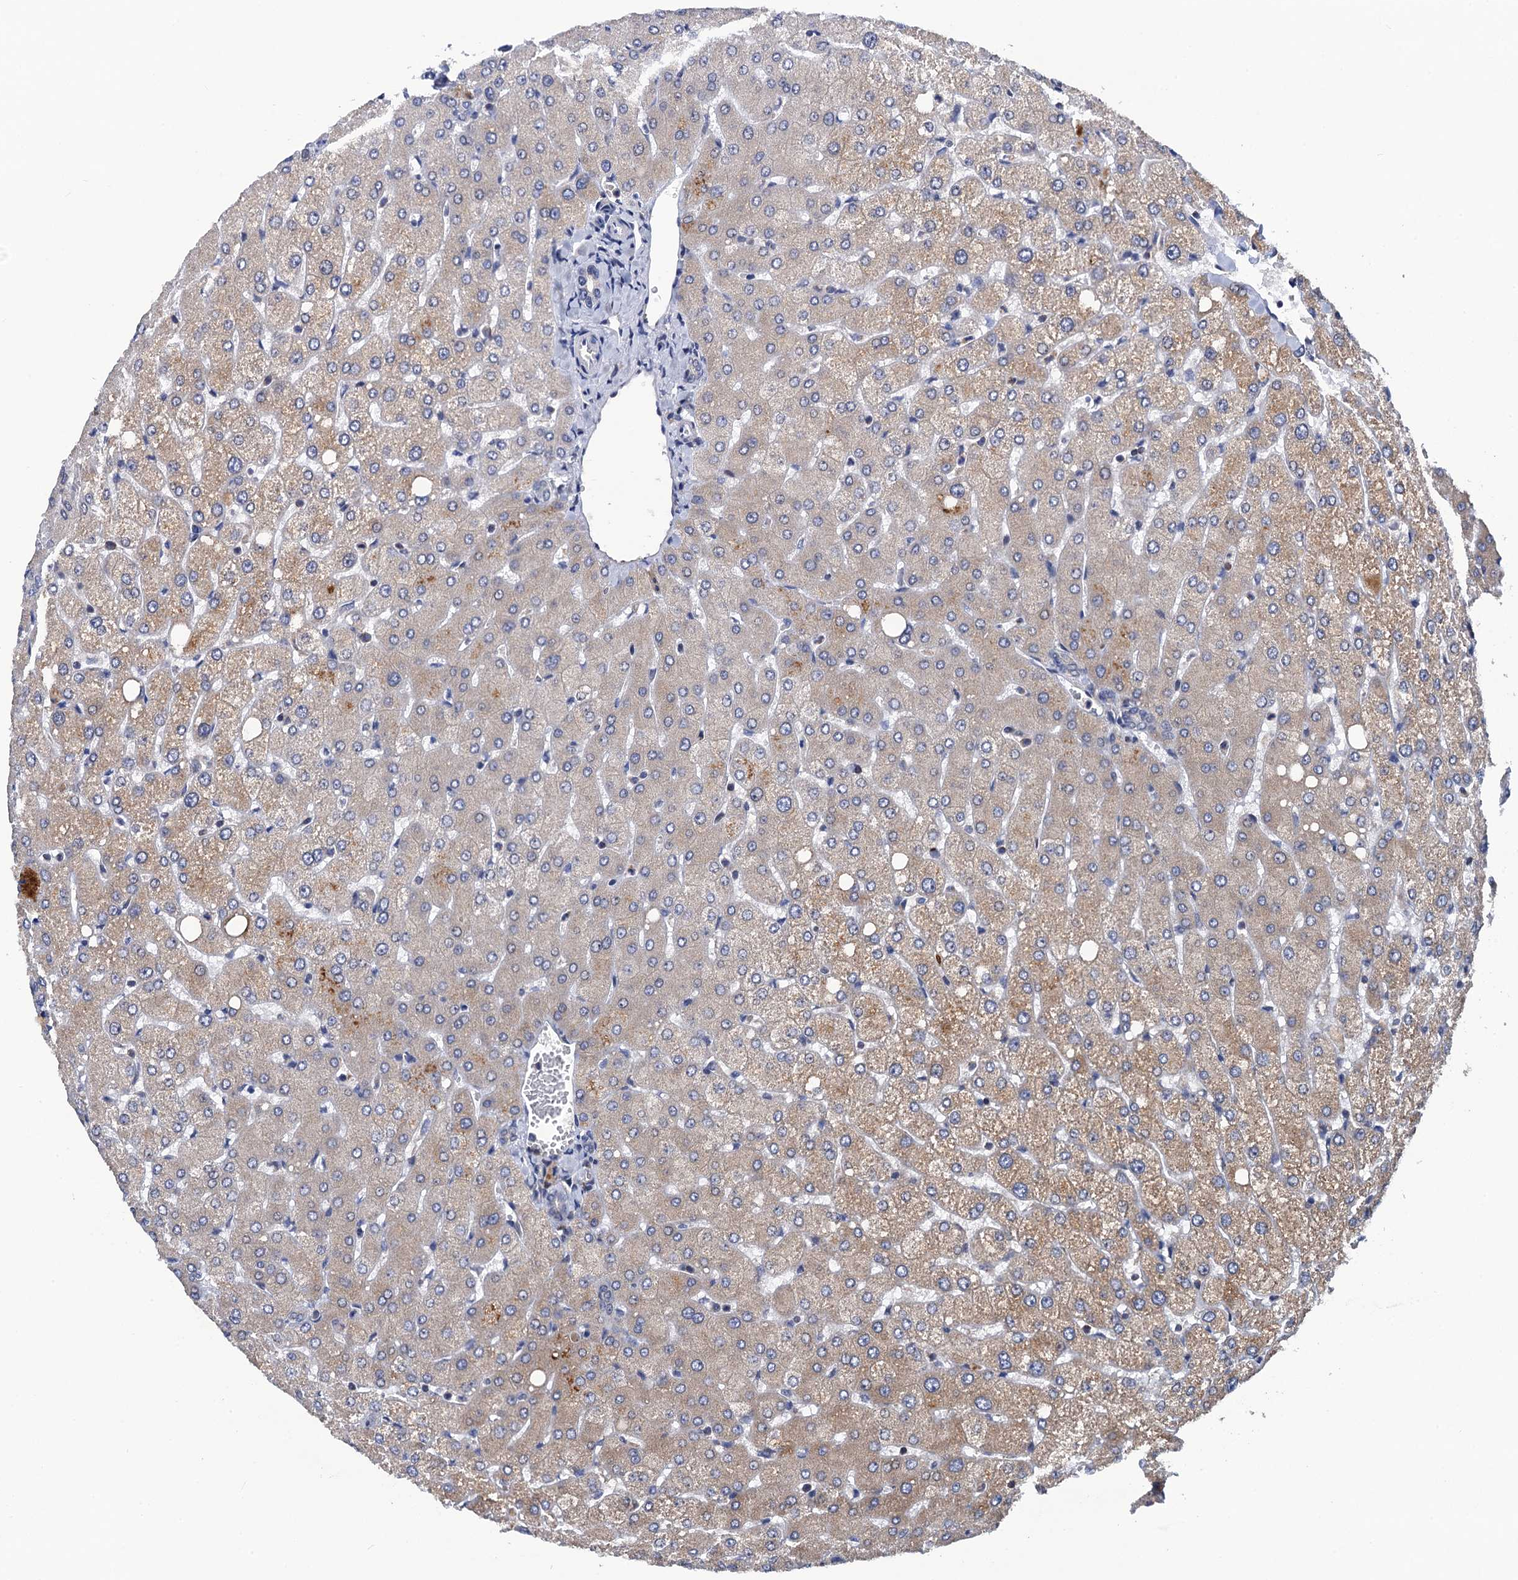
{"staining": {"intensity": "negative", "quantity": "none", "location": "none"}, "tissue": "liver", "cell_type": "Cholangiocytes", "image_type": "normal", "snomed": [{"axis": "morphology", "description": "Normal tissue, NOS"}, {"axis": "topography", "description": "Liver"}], "caption": "A high-resolution image shows immunohistochemistry staining of benign liver, which displays no significant expression in cholangiocytes.", "gene": "PTCD3", "patient": {"sex": "female", "age": 54}}